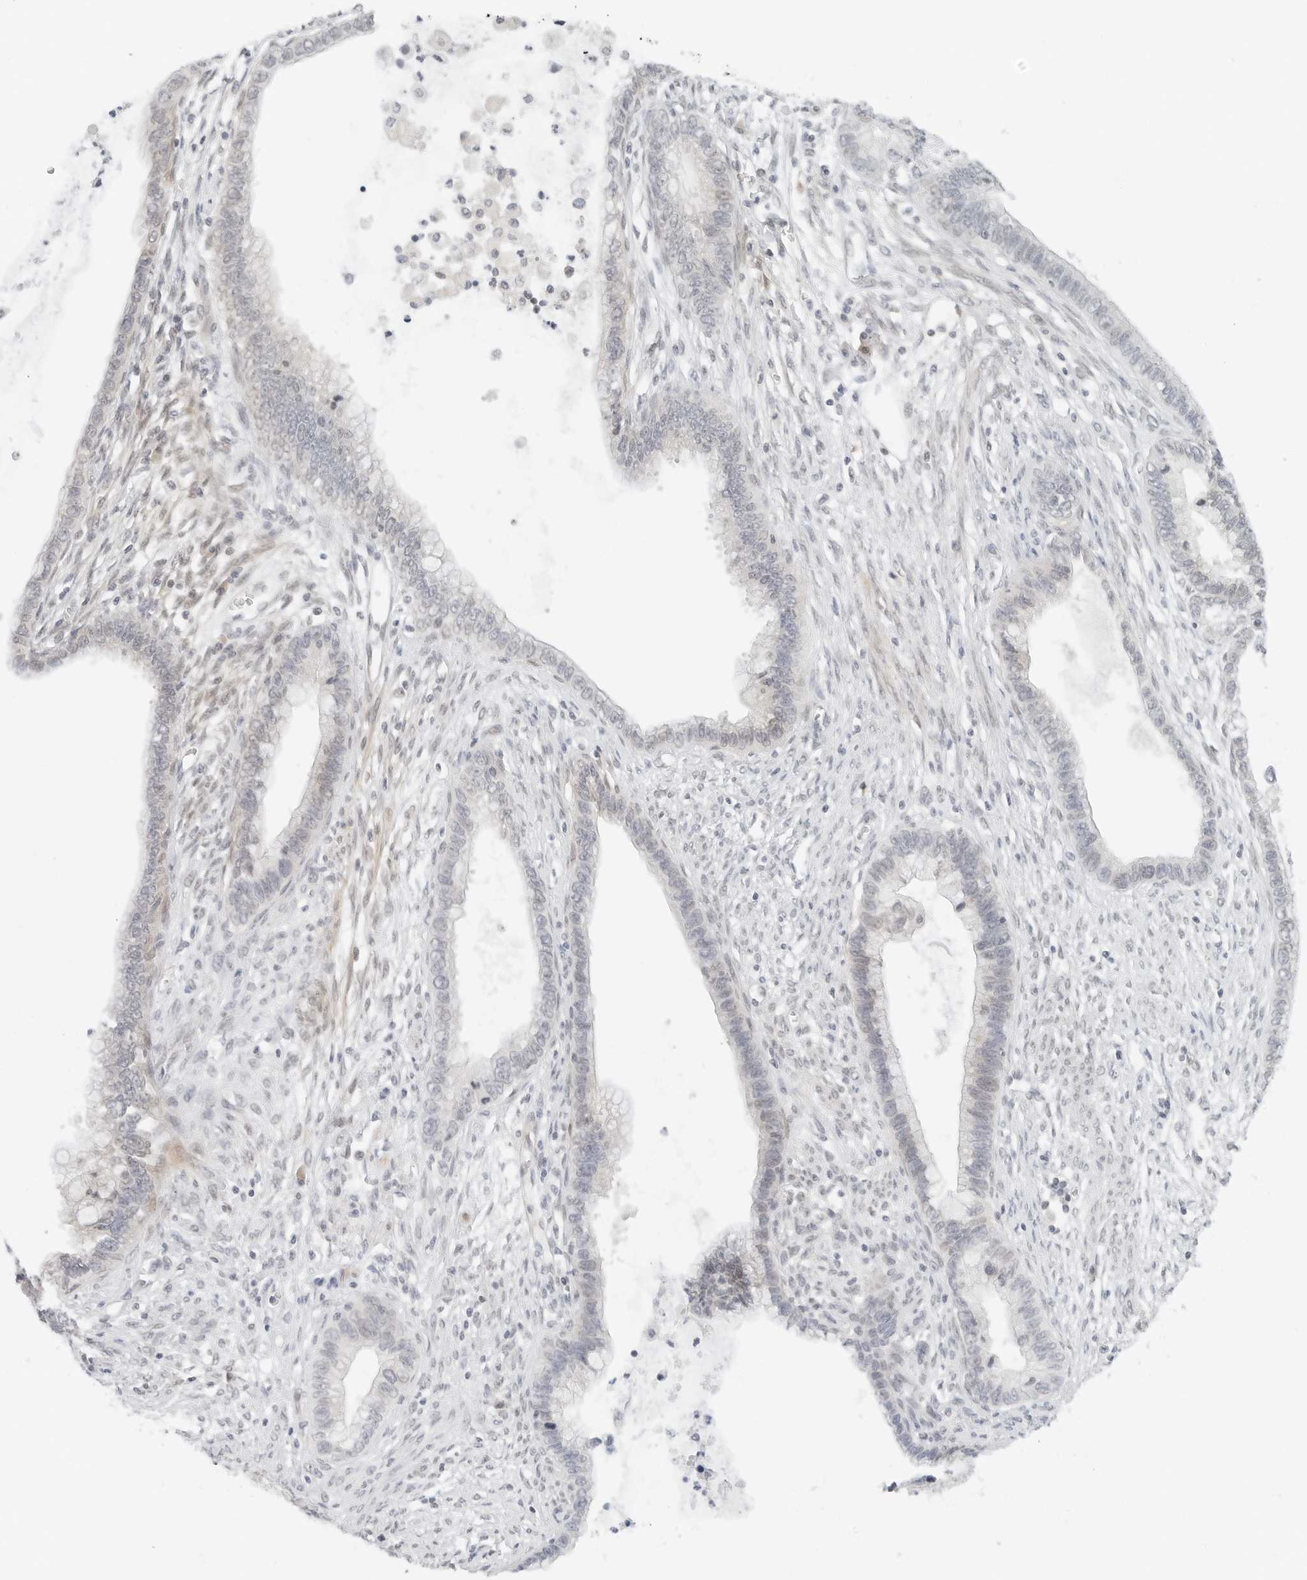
{"staining": {"intensity": "weak", "quantity": "25%-75%", "location": "cytoplasmic/membranous"}, "tissue": "cervical cancer", "cell_type": "Tumor cells", "image_type": "cancer", "snomed": [{"axis": "morphology", "description": "Adenocarcinoma, NOS"}, {"axis": "topography", "description": "Cervix"}], "caption": "There is low levels of weak cytoplasmic/membranous positivity in tumor cells of cervical cancer (adenocarcinoma), as demonstrated by immunohistochemical staining (brown color).", "gene": "NEO1", "patient": {"sex": "female", "age": 44}}